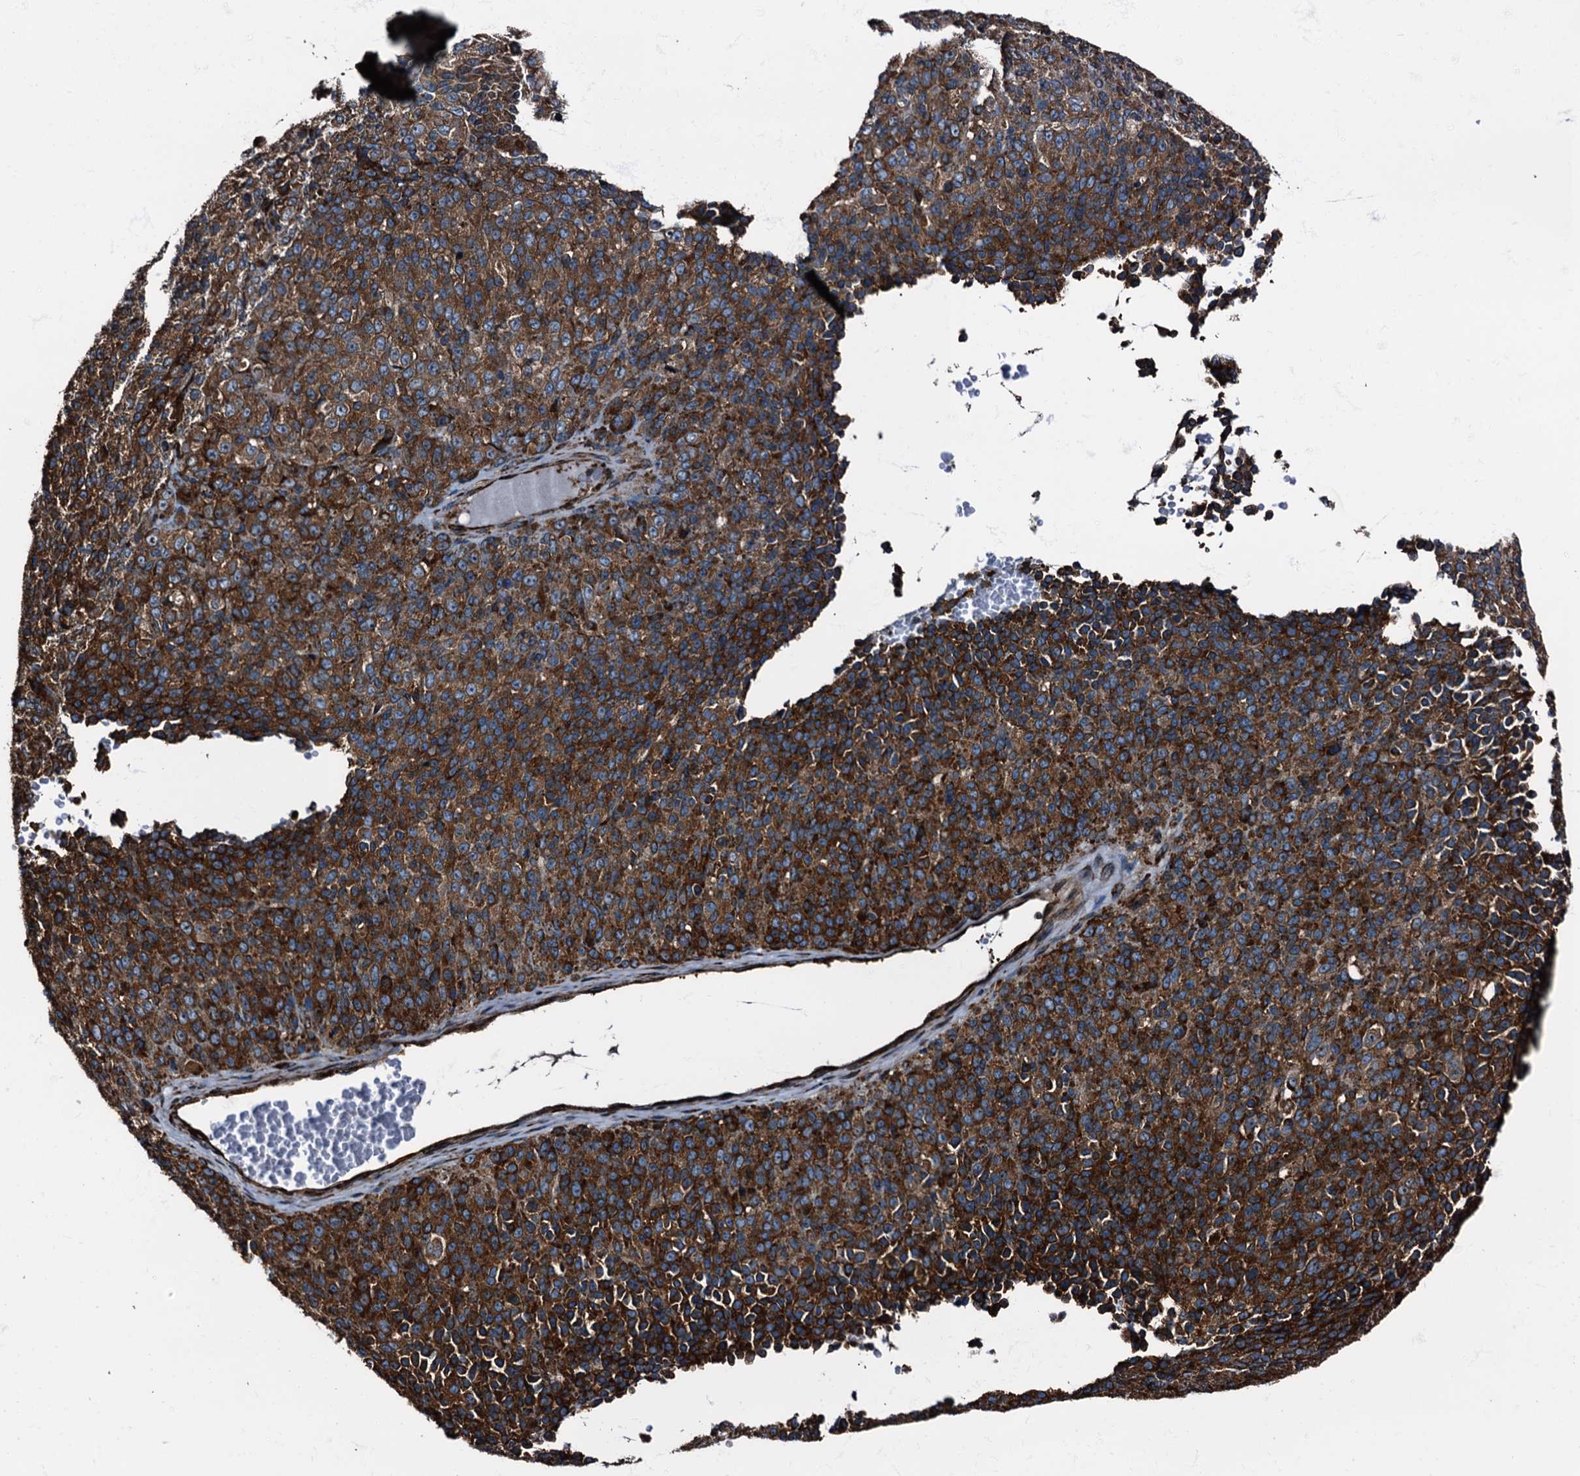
{"staining": {"intensity": "strong", "quantity": ">75%", "location": "cytoplasmic/membranous"}, "tissue": "melanoma", "cell_type": "Tumor cells", "image_type": "cancer", "snomed": [{"axis": "morphology", "description": "Malignant melanoma, Metastatic site"}, {"axis": "topography", "description": "Brain"}], "caption": "Immunohistochemistry (IHC) (DAB (3,3'-diaminobenzidine)) staining of melanoma shows strong cytoplasmic/membranous protein positivity in approximately >75% of tumor cells. The staining was performed using DAB to visualize the protein expression in brown, while the nuclei were stained in blue with hematoxylin (Magnification: 20x).", "gene": "ATP2C1", "patient": {"sex": "female", "age": 56}}